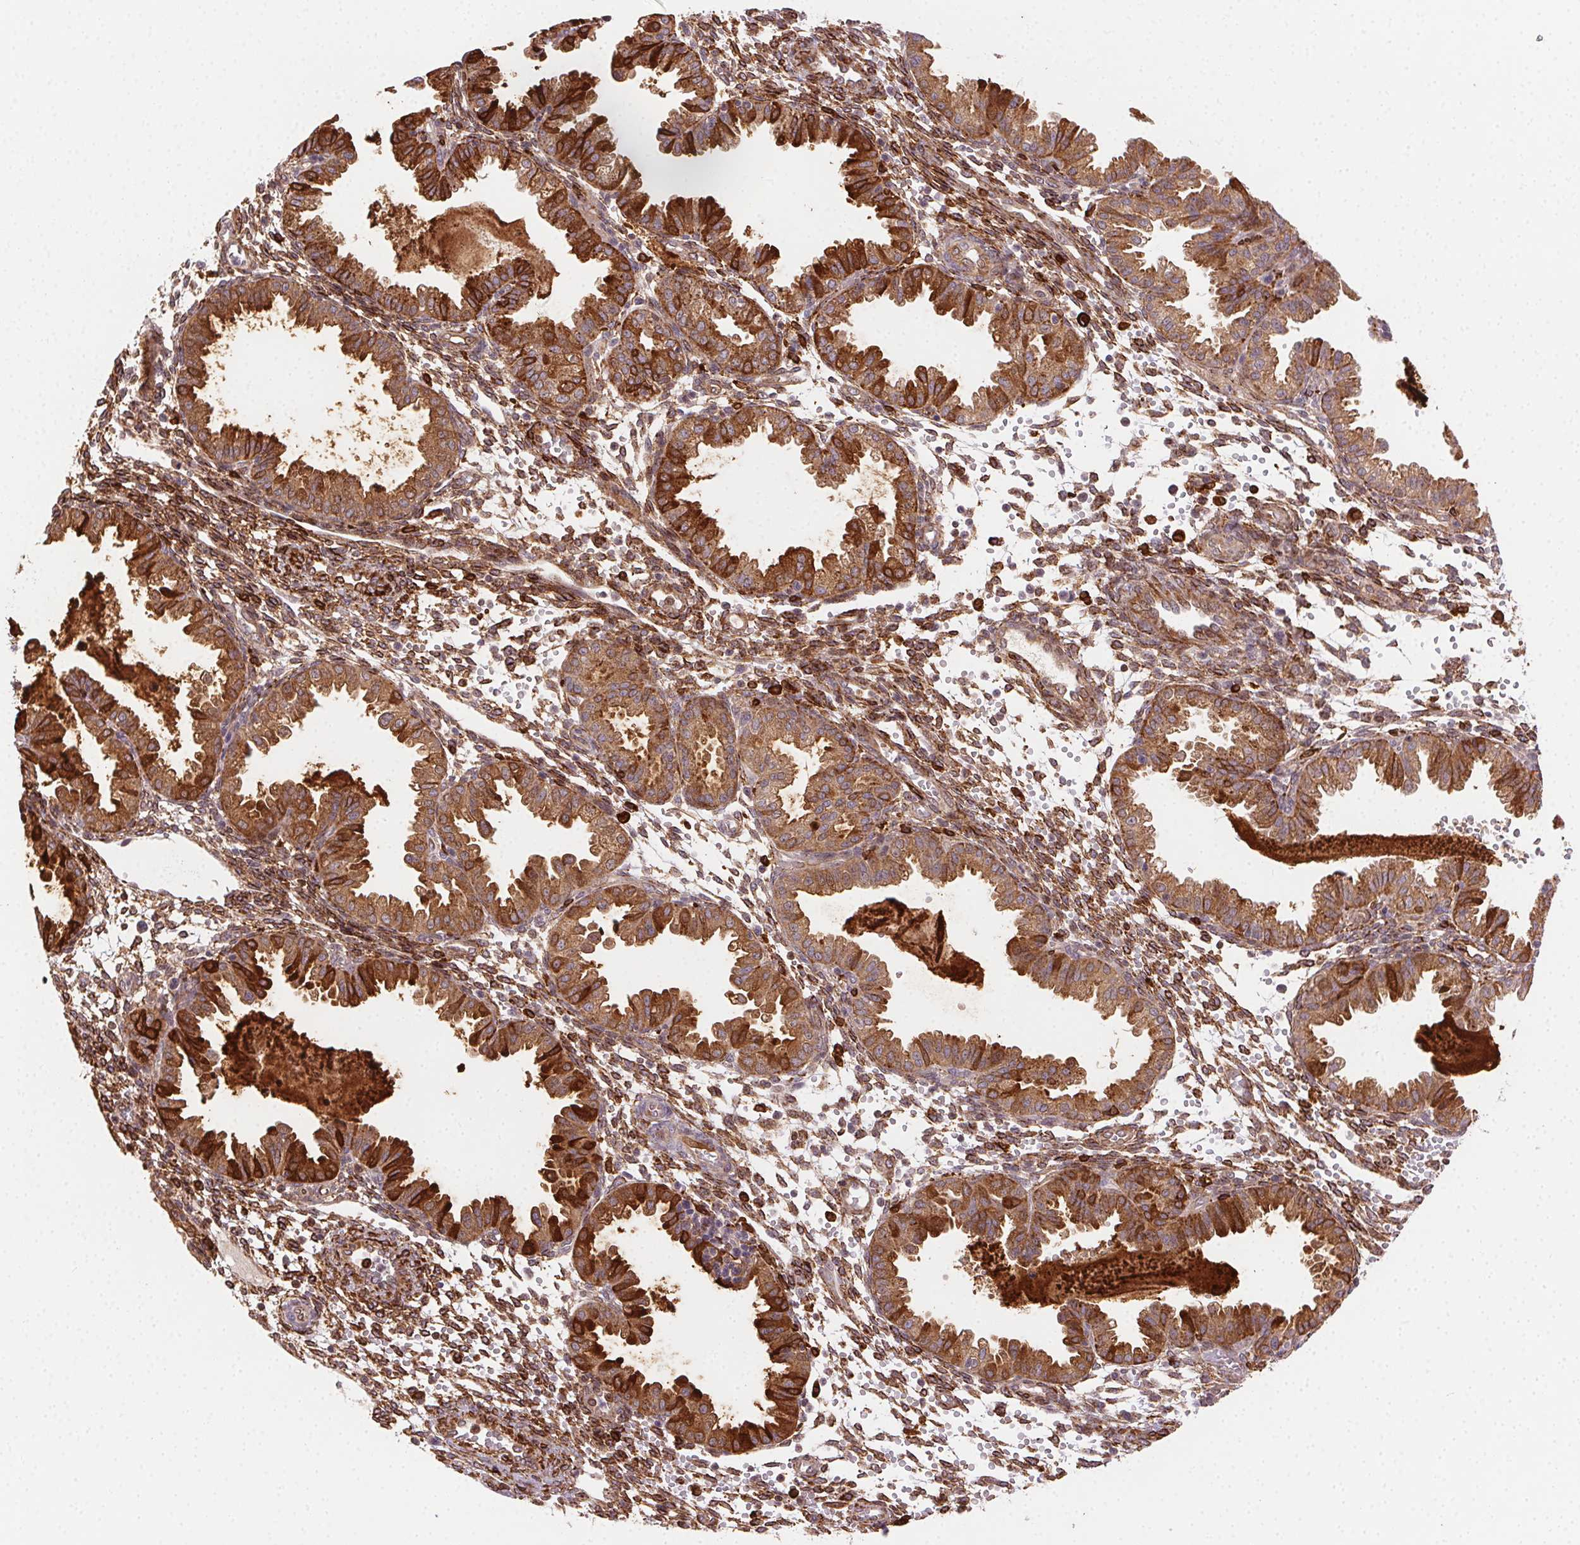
{"staining": {"intensity": "moderate", "quantity": "25%-75%", "location": "cytoplasmic/membranous"}, "tissue": "endometrium", "cell_type": "Cells in endometrial stroma", "image_type": "normal", "snomed": [{"axis": "morphology", "description": "Normal tissue, NOS"}, {"axis": "topography", "description": "Endometrium"}], "caption": "High-power microscopy captured an immunohistochemistry histopathology image of normal endometrium, revealing moderate cytoplasmic/membranous expression in about 25%-75% of cells in endometrial stroma.", "gene": "RNASET2", "patient": {"sex": "female", "age": 33}}